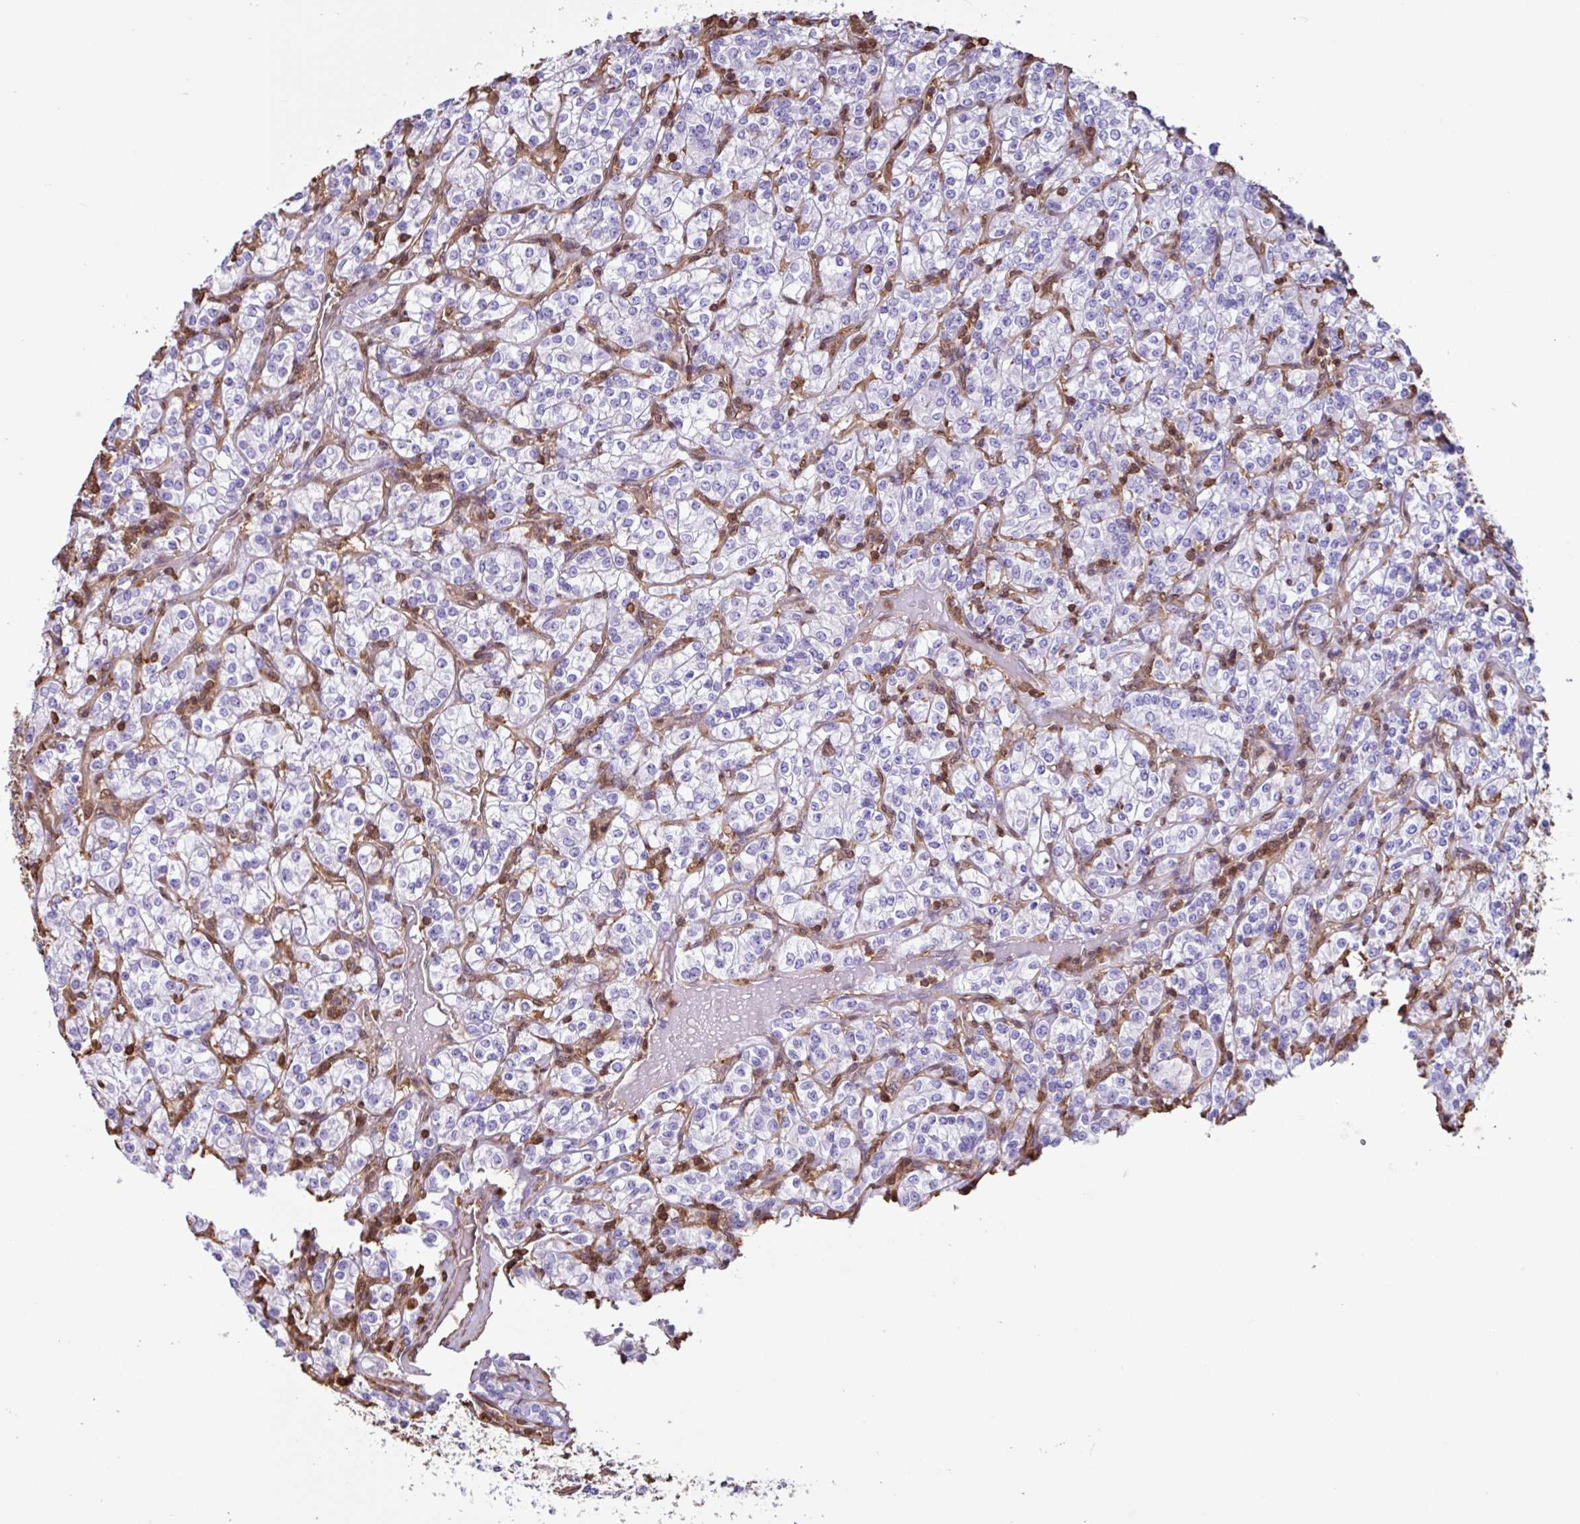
{"staining": {"intensity": "negative", "quantity": "none", "location": "none"}, "tissue": "renal cancer", "cell_type": "Tumor cells", "image_type": "cancer", "snomed": [{"axis": "morphology", "description": "Adenocarcinoma, NOS"}, {"axis": "topography", "description": "Kidney"}], "caption": "This is a image of immunohistochemistry (IHC) staining of adenocarcinoma (renal), which shows no staining in tumor cells.", "gene": "ARHGDIB", "patient": {"sex": "male", "age": 77}}